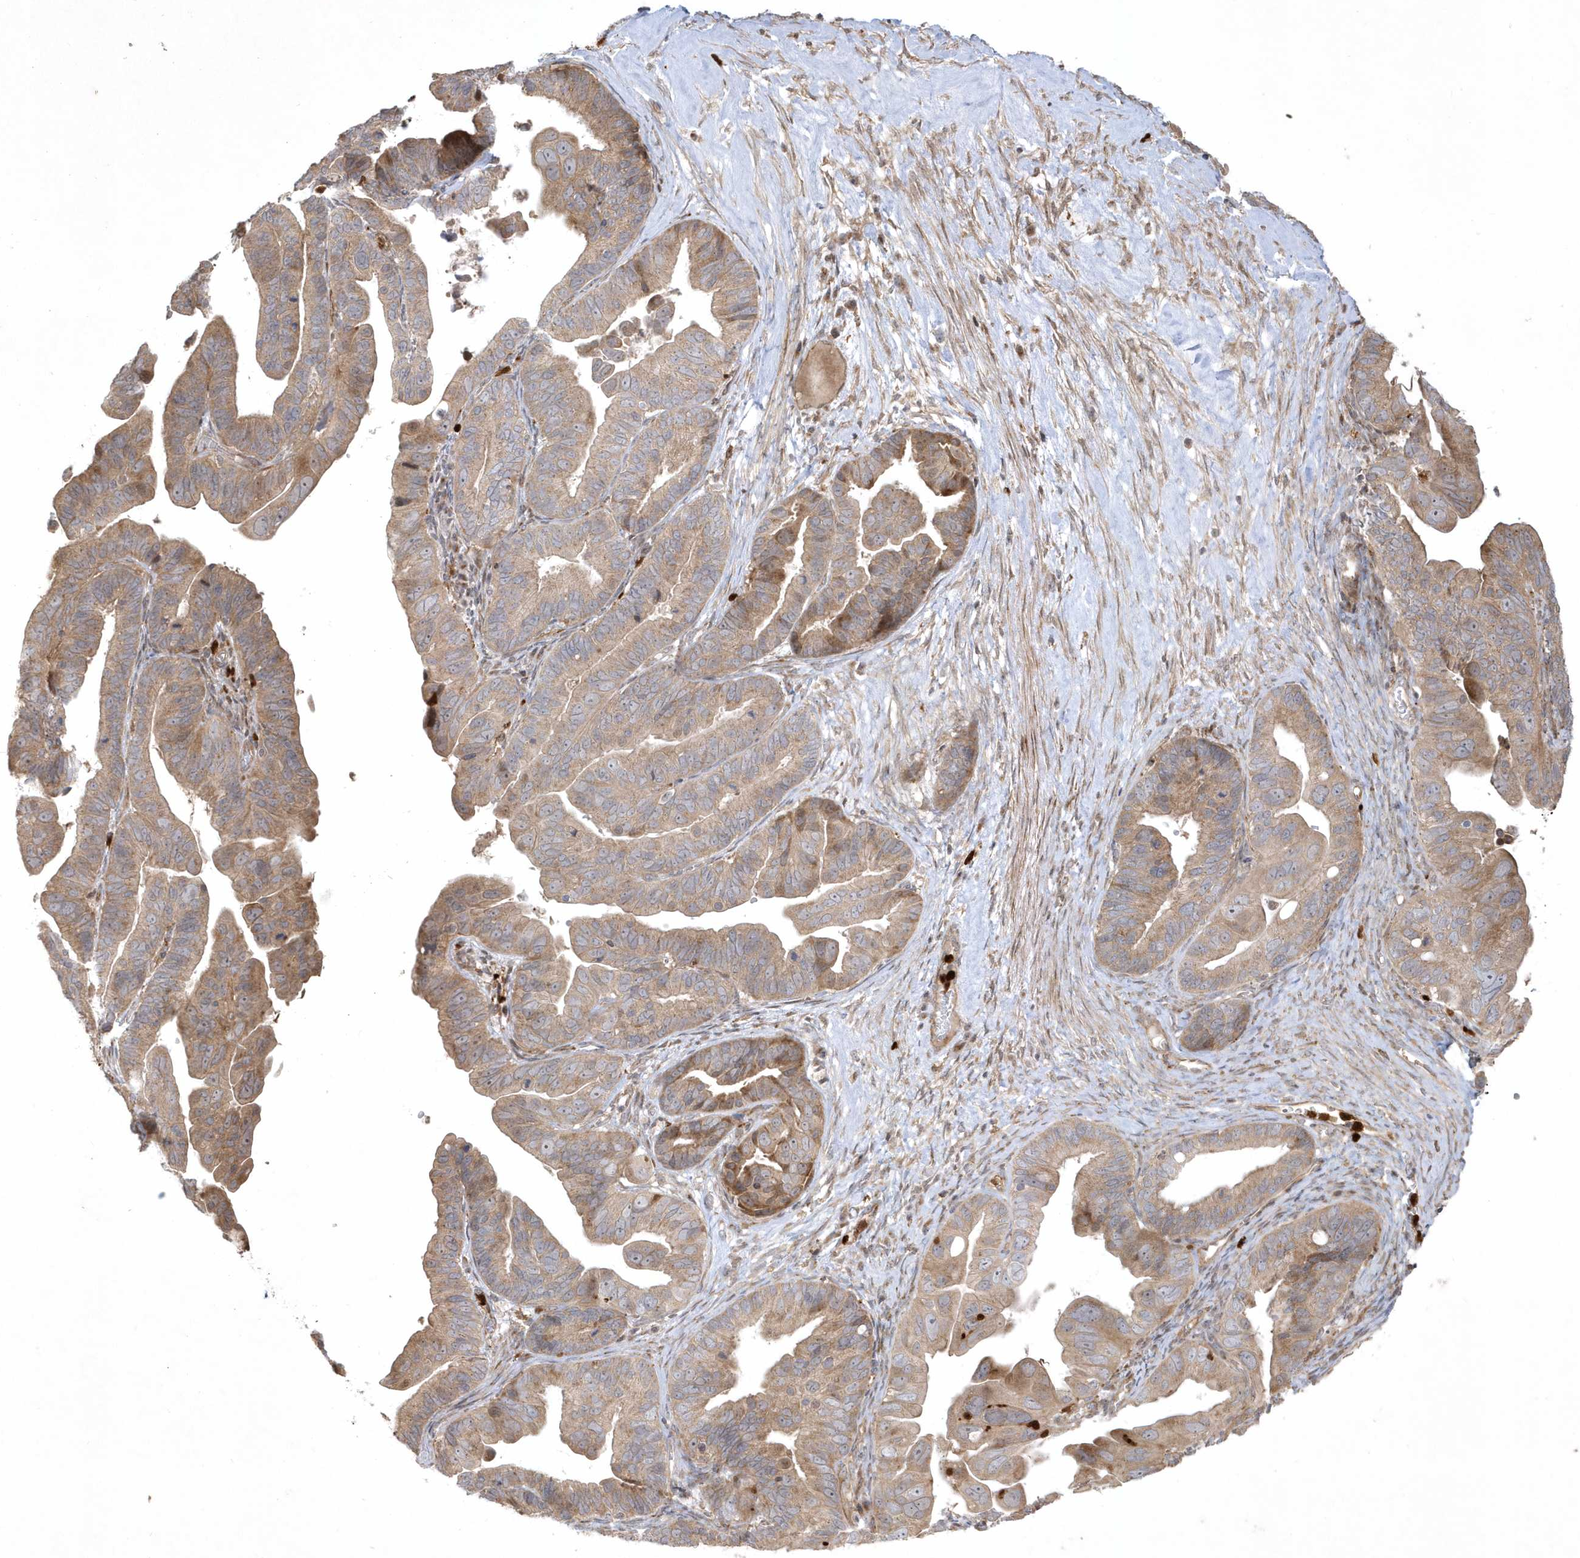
{"staining": {"intensity": "moderate", "quantity": ">75%", "location": "cytoplasmic/membranous"}, "tissue": "ovarian cancer", "cell_type": "Tumor cells", "image_type": "cancer", "snomed": [{"axis": "morphology", "description": "Cystadenocarcinoma, serous, NOS"}, {"axis": "topography", "description": "Ovary"}], "caption": "High-magnification brightfield microscopy of ovarian serous cystadenocarcinoma stained with DAB (brown) and counterstained with hematoxylin (blue). tumor cells exhibit moderate cytoplasmic/membranous positivity is present in about>75% of cells. (DAB = brown stain, brightfield microscopy at high magnification).", "gene": "IFT57", "patient": {"sex": "female", "age": 56}}